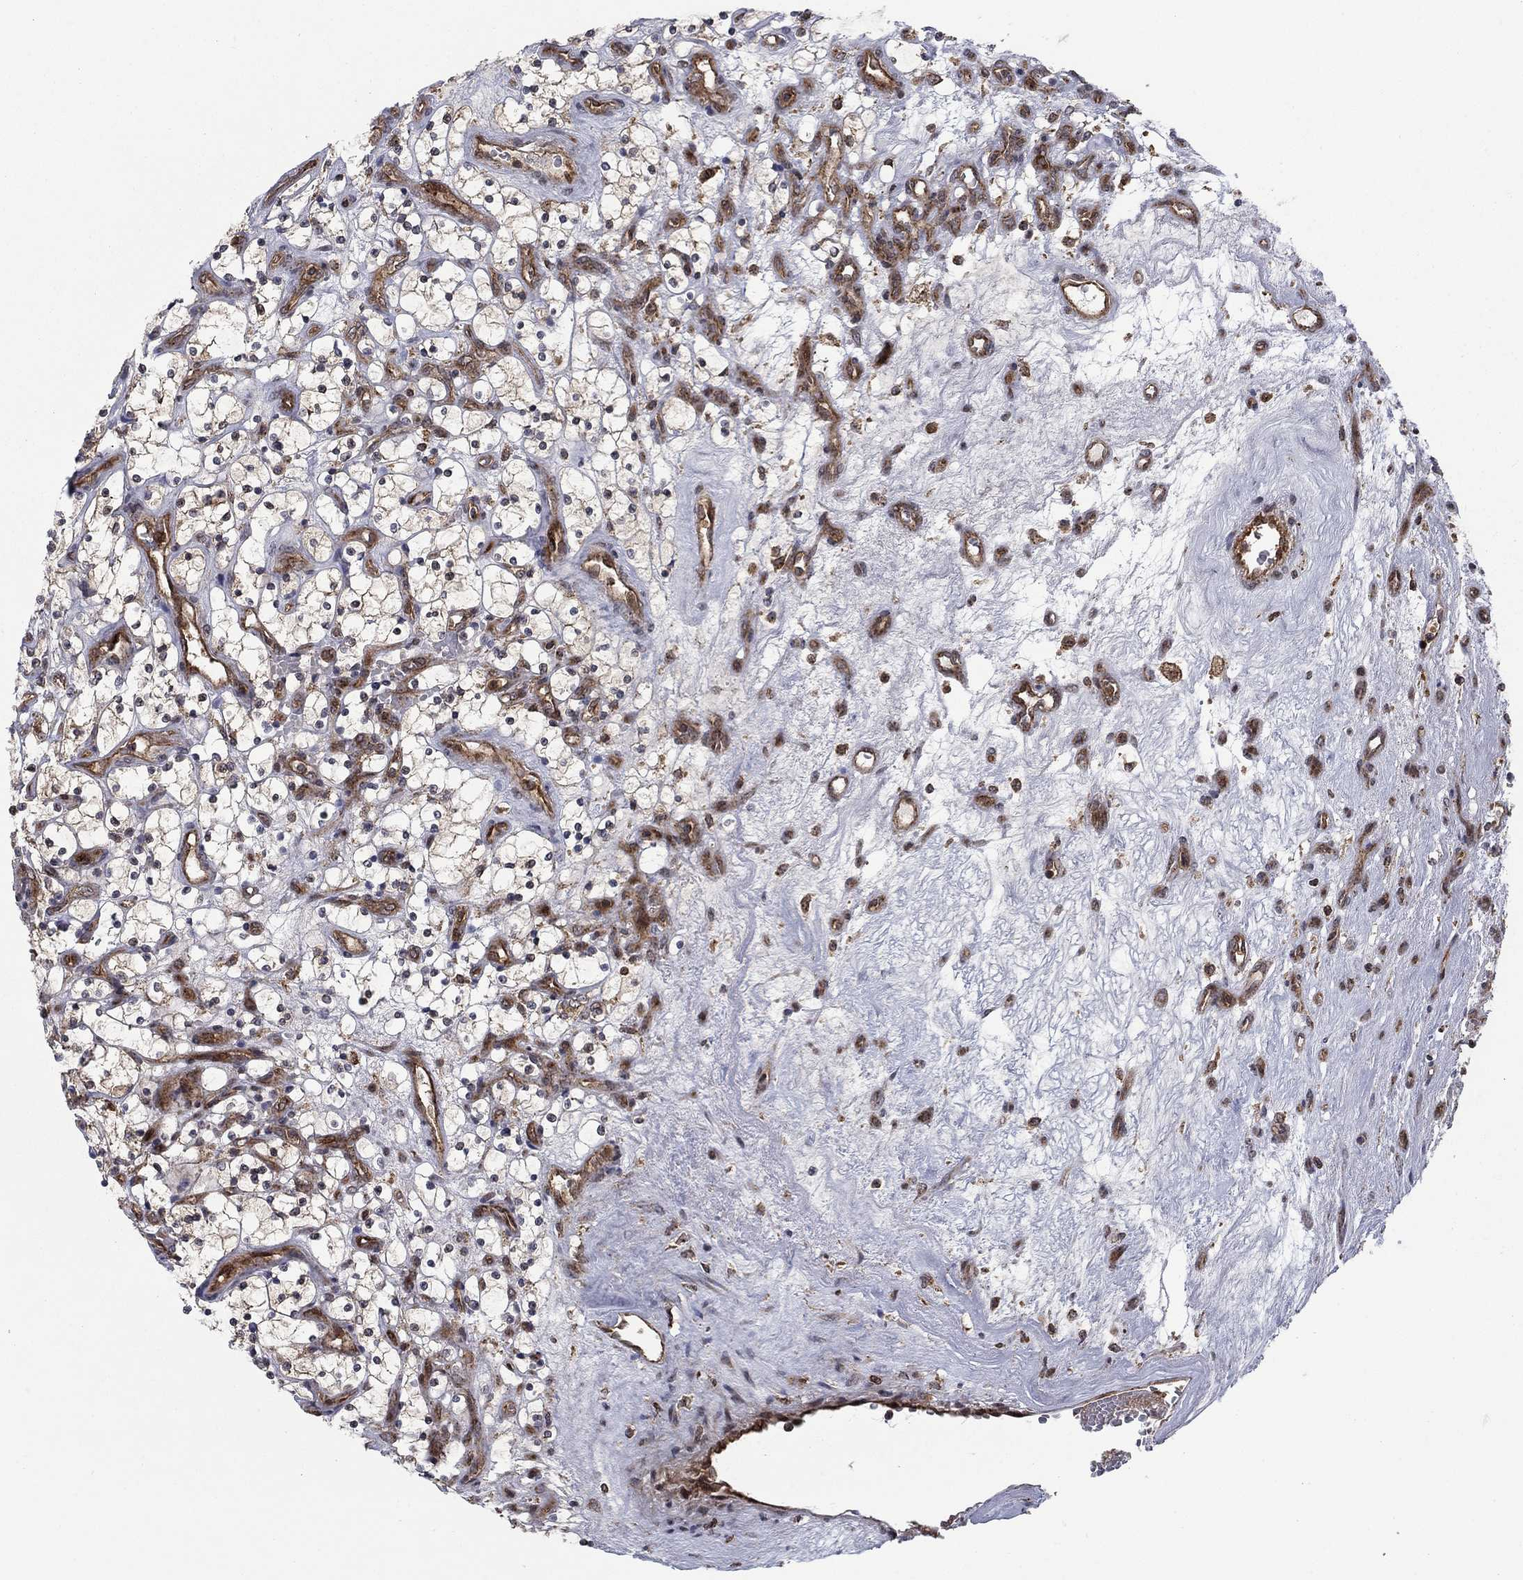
{"staining": {"intensity": "moderate", "quantity": ">75%", "location": "cytoplasmic/membranous"}, "tissue": "renal cancer", "cell_type": "Tumor cells", "image_type": "cancer", "snomed": [{"axis": "morphology", "description": "Adenocarcinoma, NOS"}, {"axis": "topography", "description": "Kidney"}], "caption": "High-magnification brightfield microscopy of renal cancer stained with DAB (brown) and counterstained with hematoxylin (blue). tumor cells exhibit moderate cytoplasmic/membranous staining is seen in approximately>75% of cells.", "gene": "IFI35", "patient": {"sex": "female", "age": 69}}